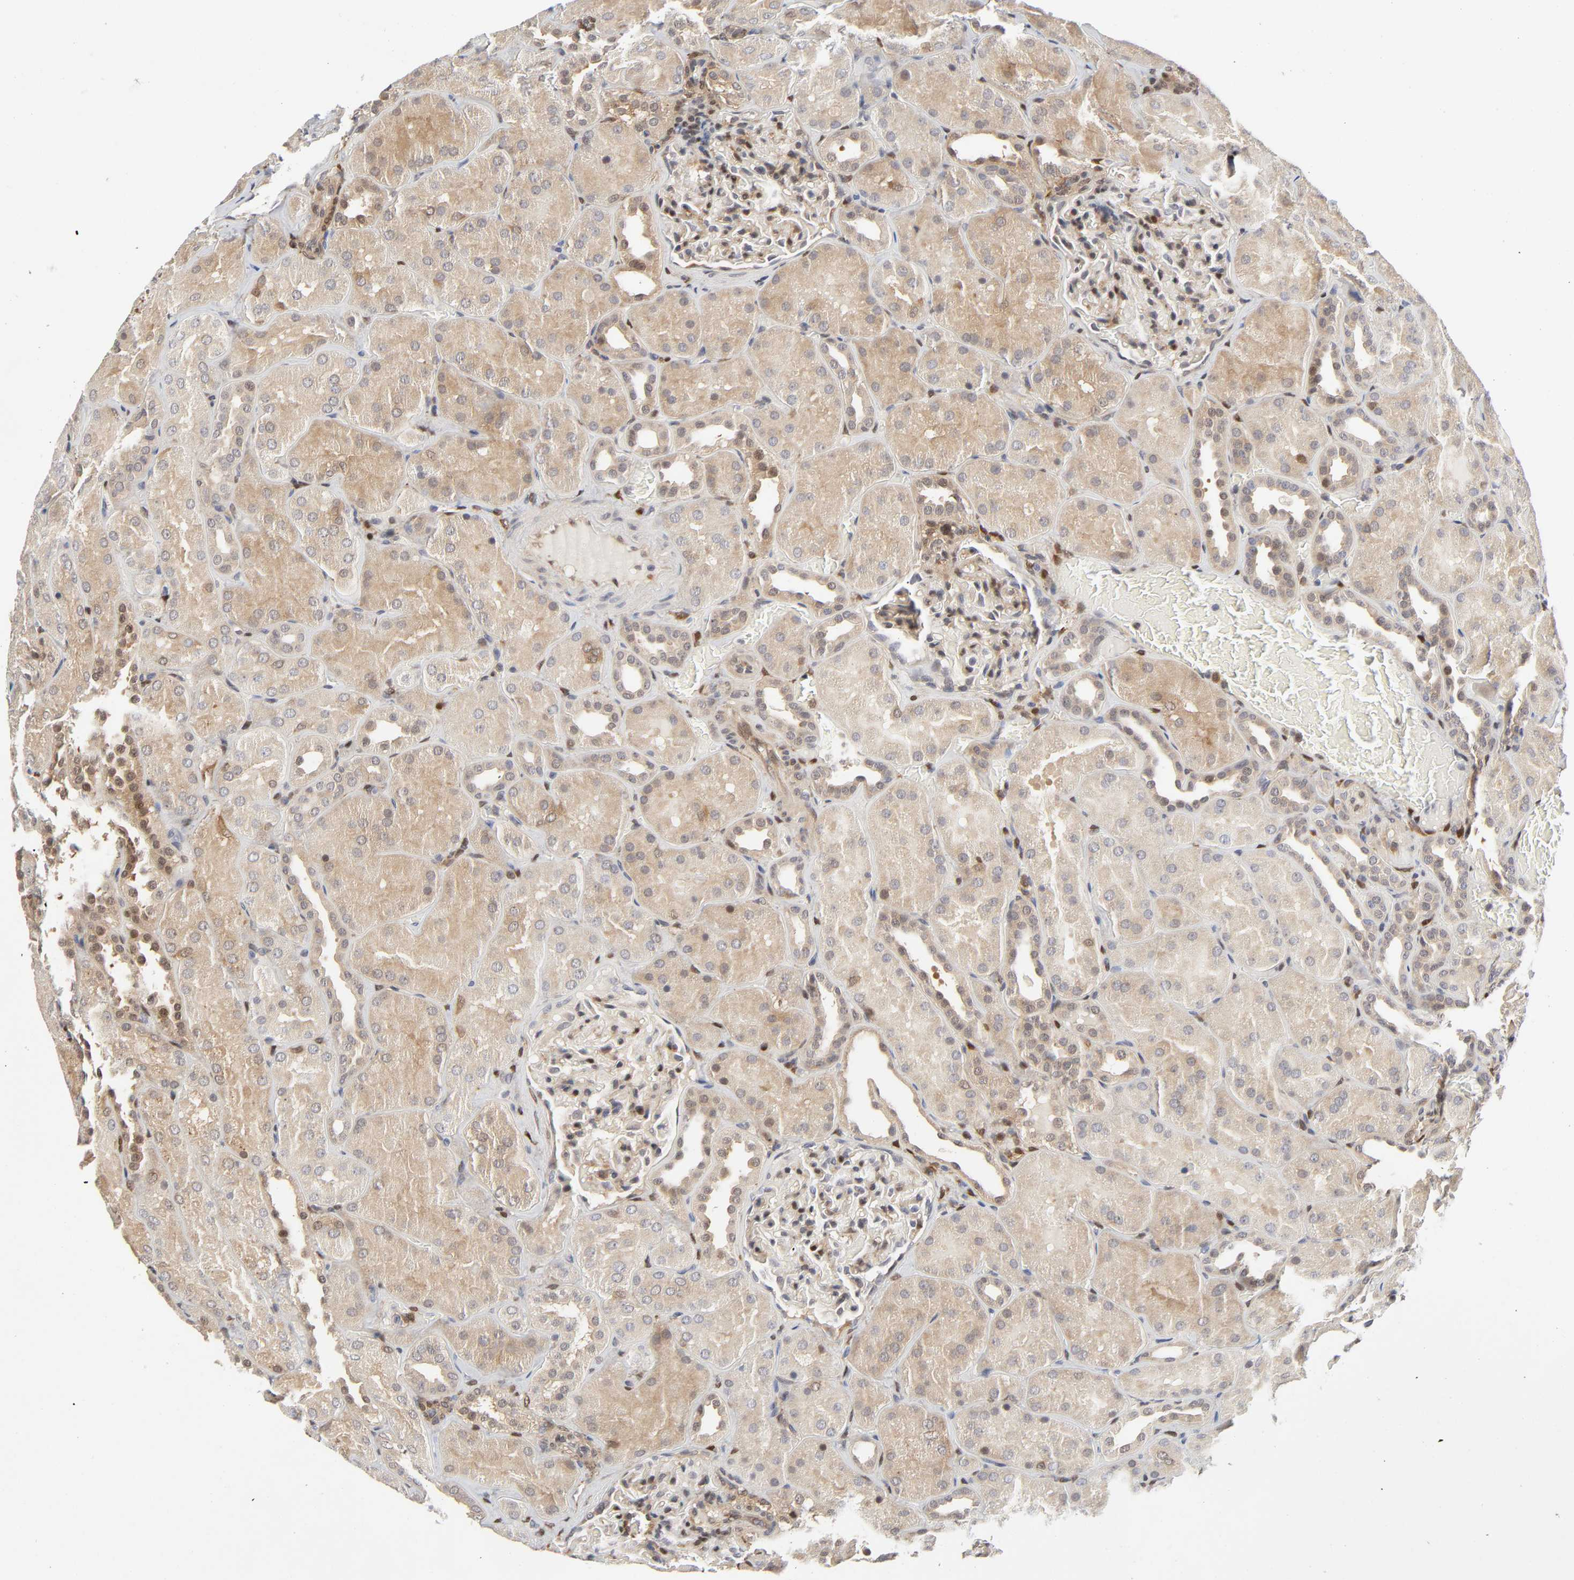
{"staining": {"intensity": "negative", "quantity": "none", "location": "none"}, "tissue": "kidney", "cell_type": "Cells in glomeruli", "image_type": "normal", "snomed": [{"axis": "morphology", "description": "Normal tissue, NOS"}, {"axis": "topography", "description": "Kidney"}], "caption": "Immunohistochemistry of unremarkable human kidney exhibits no staining in cells in glomeruli.", "gene": "PTEN", "patient": {"sex": "male", "age": 28}}